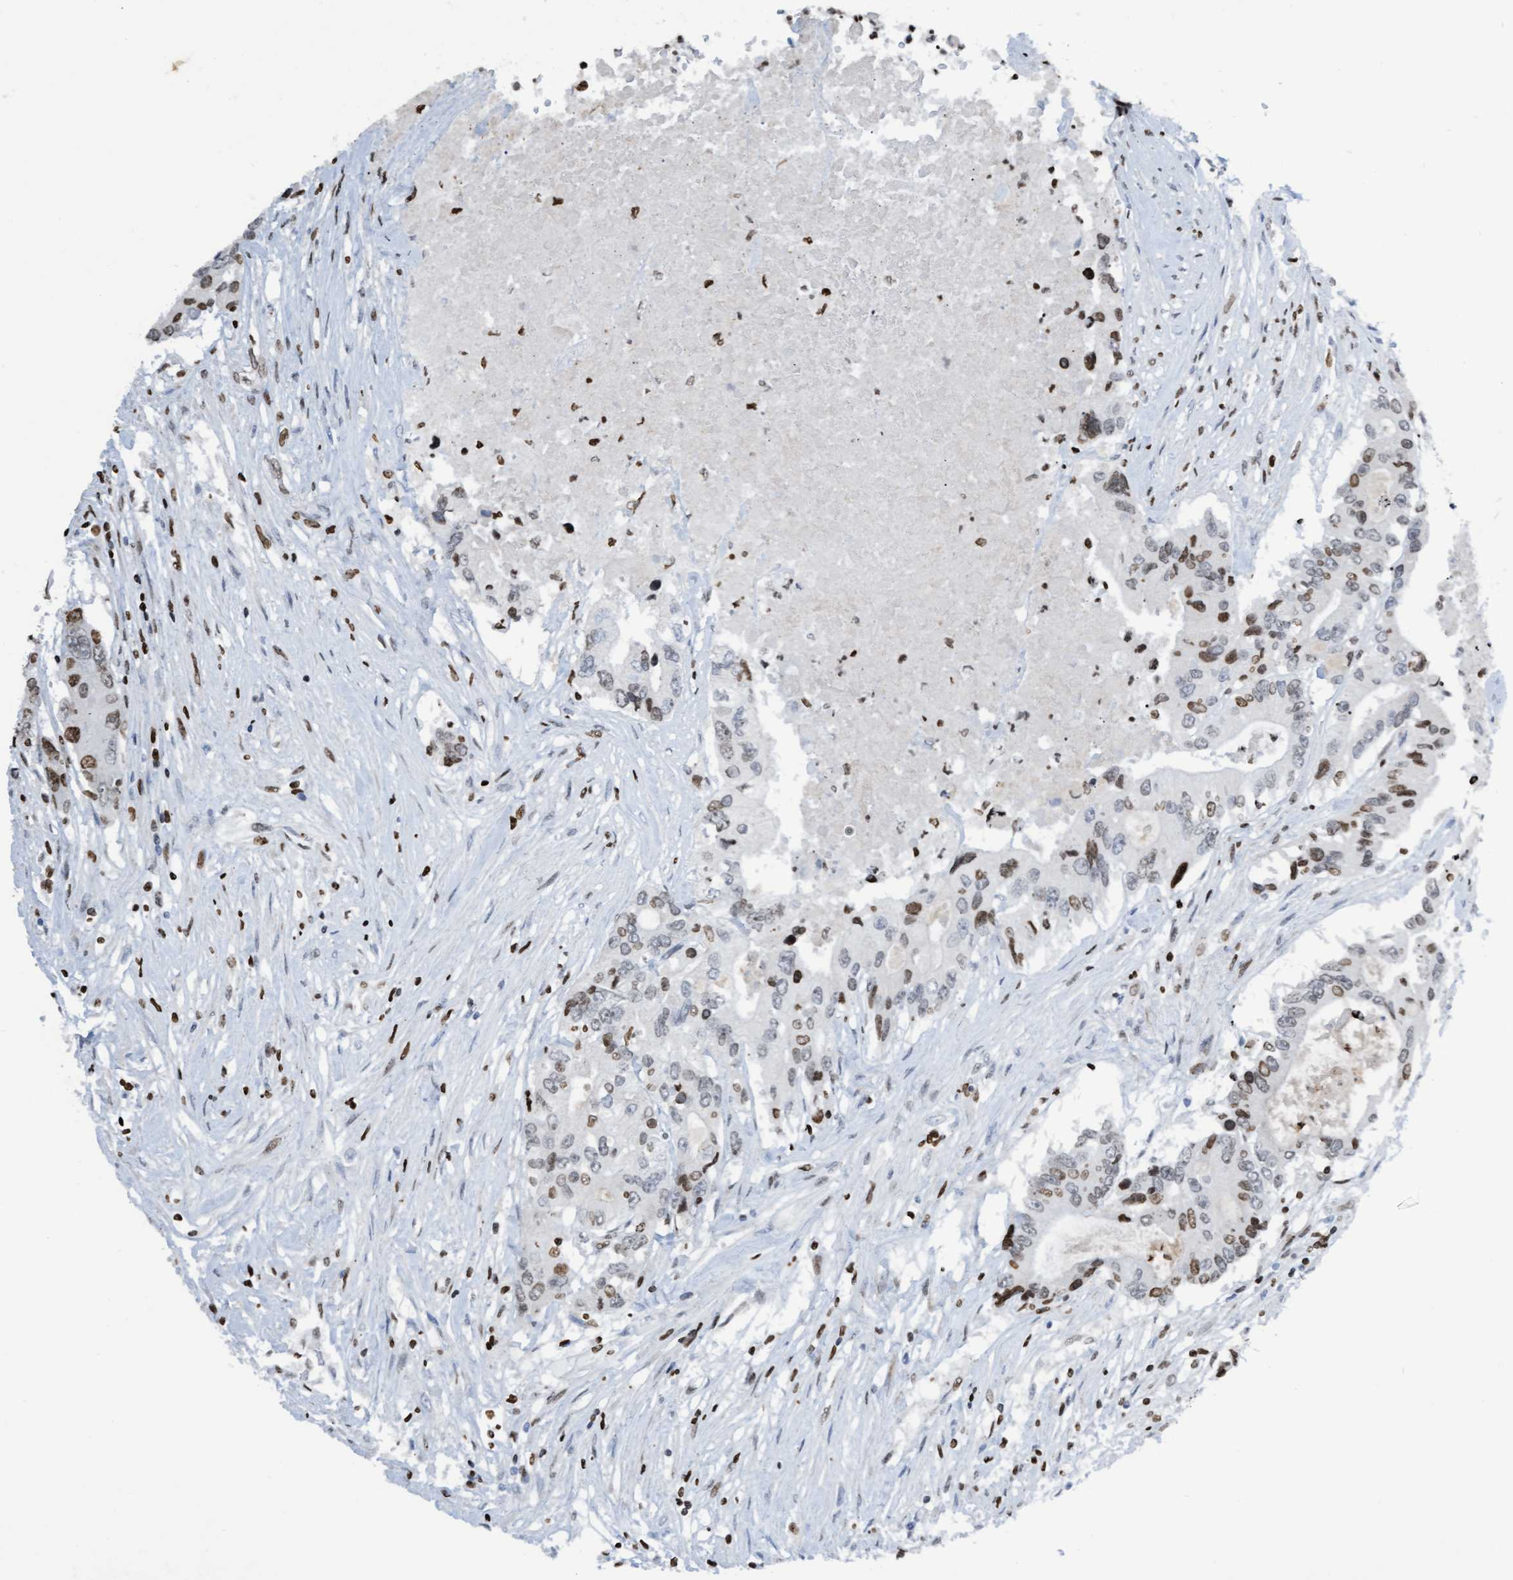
{"staining": {"intensity": "weak", "quantity": "25%-75%", "location": "nuclear"}, "tissue": "colorectal cancer", "cell_type": "Tumor cells", "image_type": "cancer", "snomed": [{"axis": "morphology", "description": "Adenocarcinoma, NOS"}, {"axis": "topography", "description": "Colon"}], "caption": "Immunohistochemistry (IHC) histopathology image of neoplastic tissue: human colorectal adenocarcinoma stained using immunohistochemistry (IHC) reveals low levels of weak protein expression localized specifically in the nuclear of tumor cells, appearing as a nuclear brown color.", "gene": "CBX2", "patient": {"sex": "female", "age": 77}}